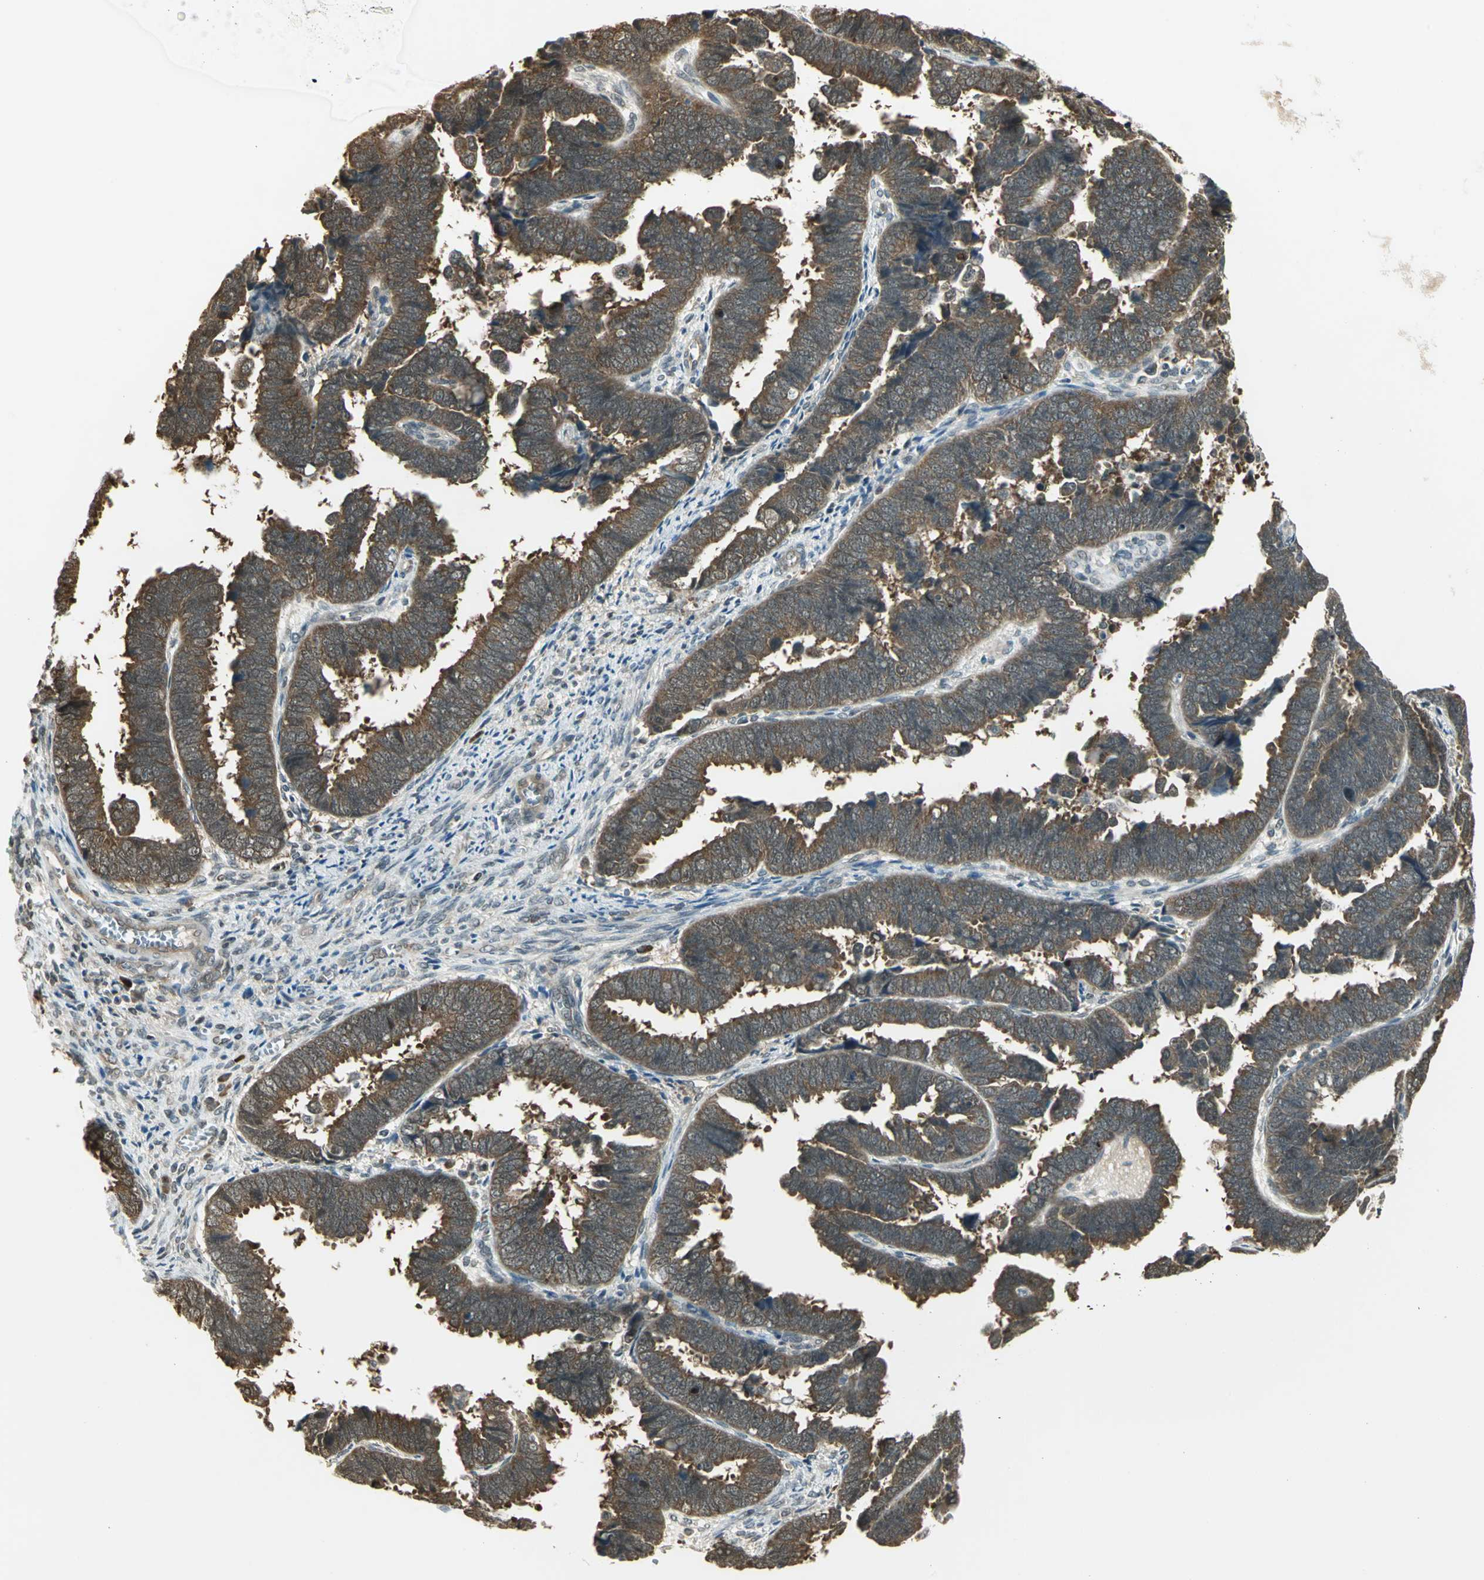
{"staining": {"intensity": "weak", "quantity": ">75%", "location": "cytoplasmic/membranous"}, "tissue": "endometrial cancer", "cell_type": "Tumor cells", "image_type": "cancer", "snomed": [{"axis": "morphology", "description": "Adenocarcinoma, NOS"}, {"axis": "topography", "description": "Endometrium"}], "caption": "Immunohistochemistry (IHC) of human adenocarcinoma (endometrial) exhibits low levels of weak cytoplasmic/membranous staining in approximately >75% of tumor cells.", "gene": "CDC34", "patient": {"sex": "female", "age": 75}}